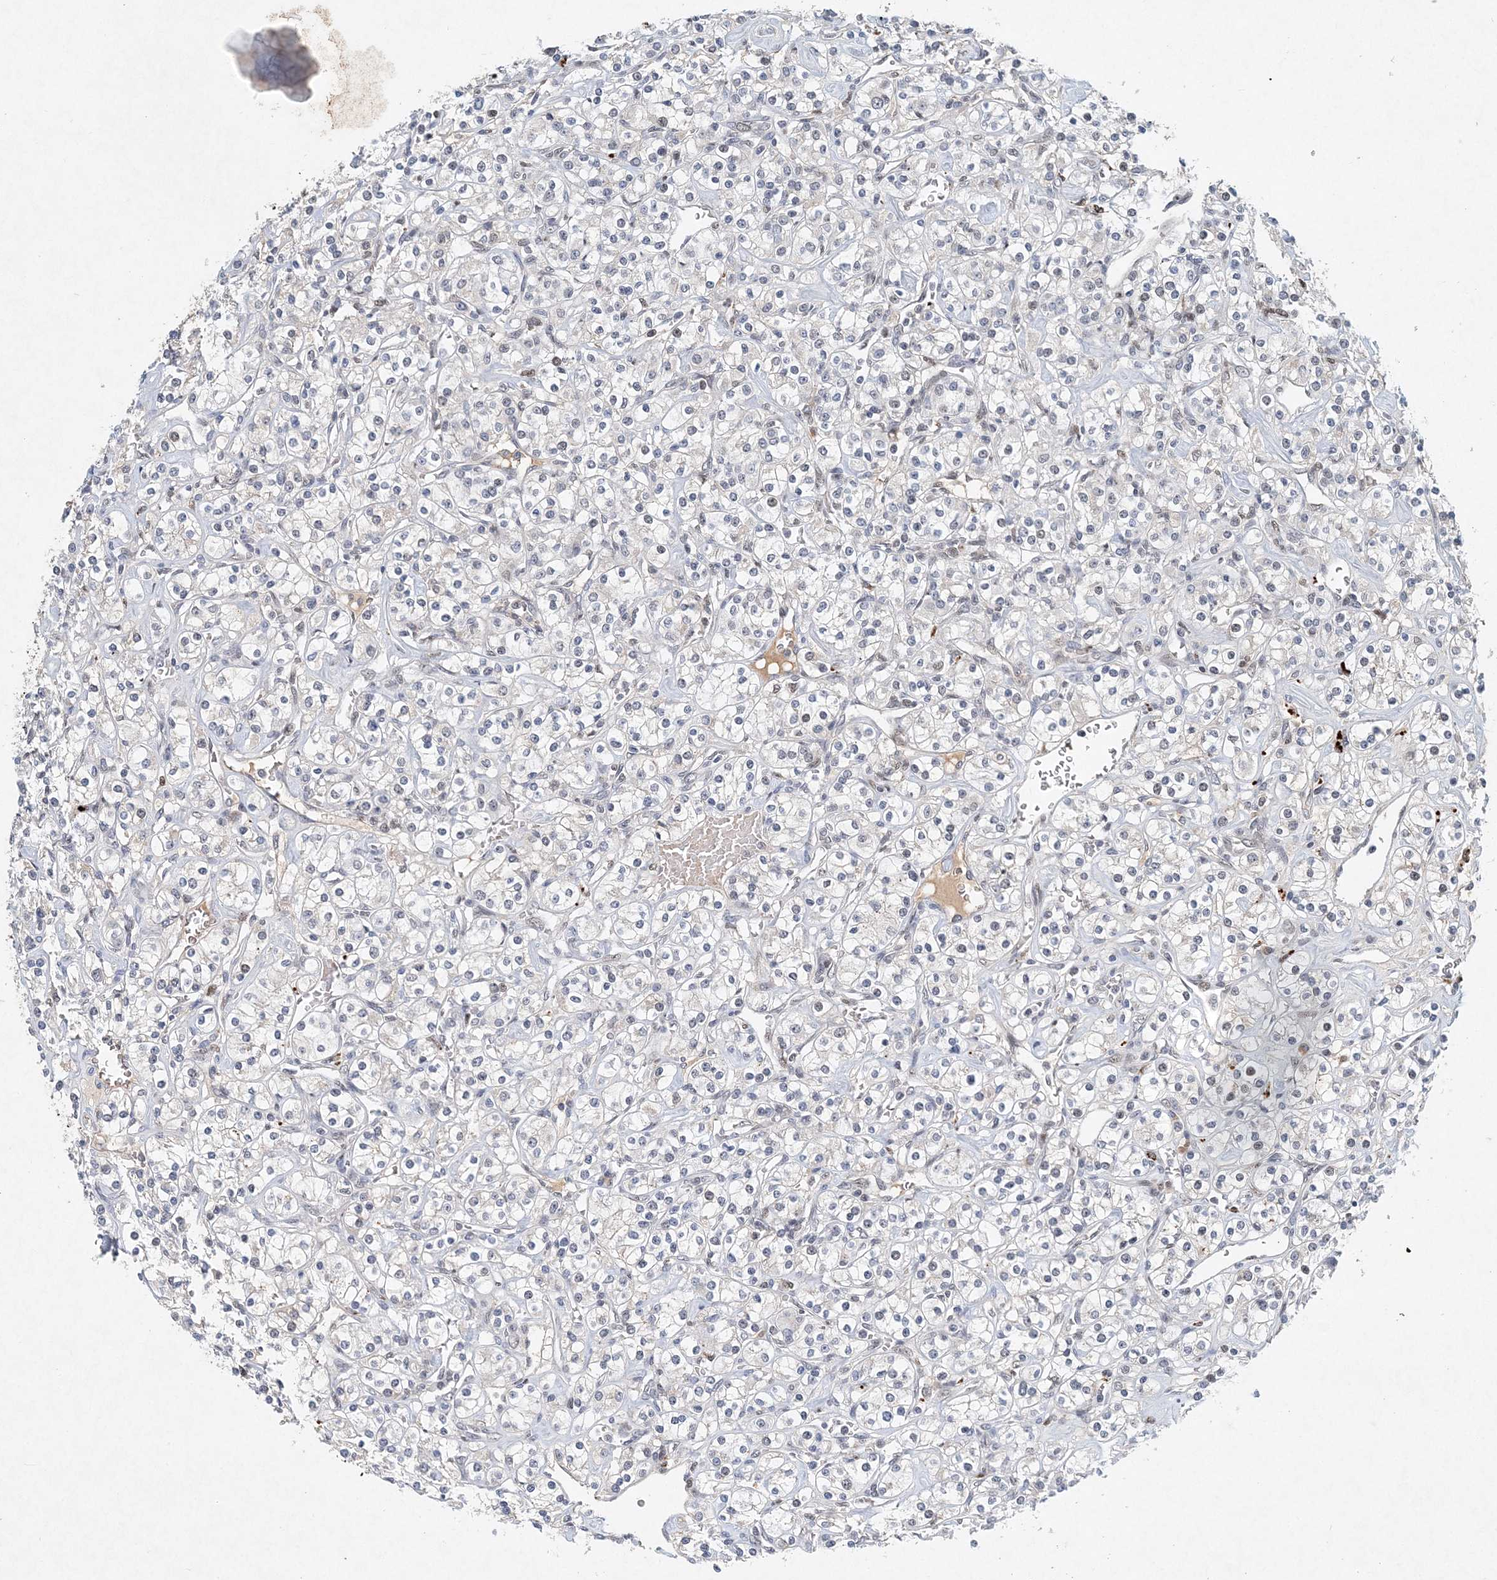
{"staining": {"intensity": "negative", "quantity": "none", "location": "none"}, "tissue": "renal cancer", "cell_type": "Tumor cells", "image_type": "cancer", "snomed": [{"axis": "morphology", "description": "Adenocarcinoma, NOS"}, {"axis": "topography", "description": "Kidney"}], "caption": "Renal adenocarcinoma was stained to show a protein in brown. There is no significant staining in tumor cells. (DAB immunohistochemistry with hematoxylin counter stain).", "gene": "KPNA4", "patient": {"sex": "male", "age": 77}}